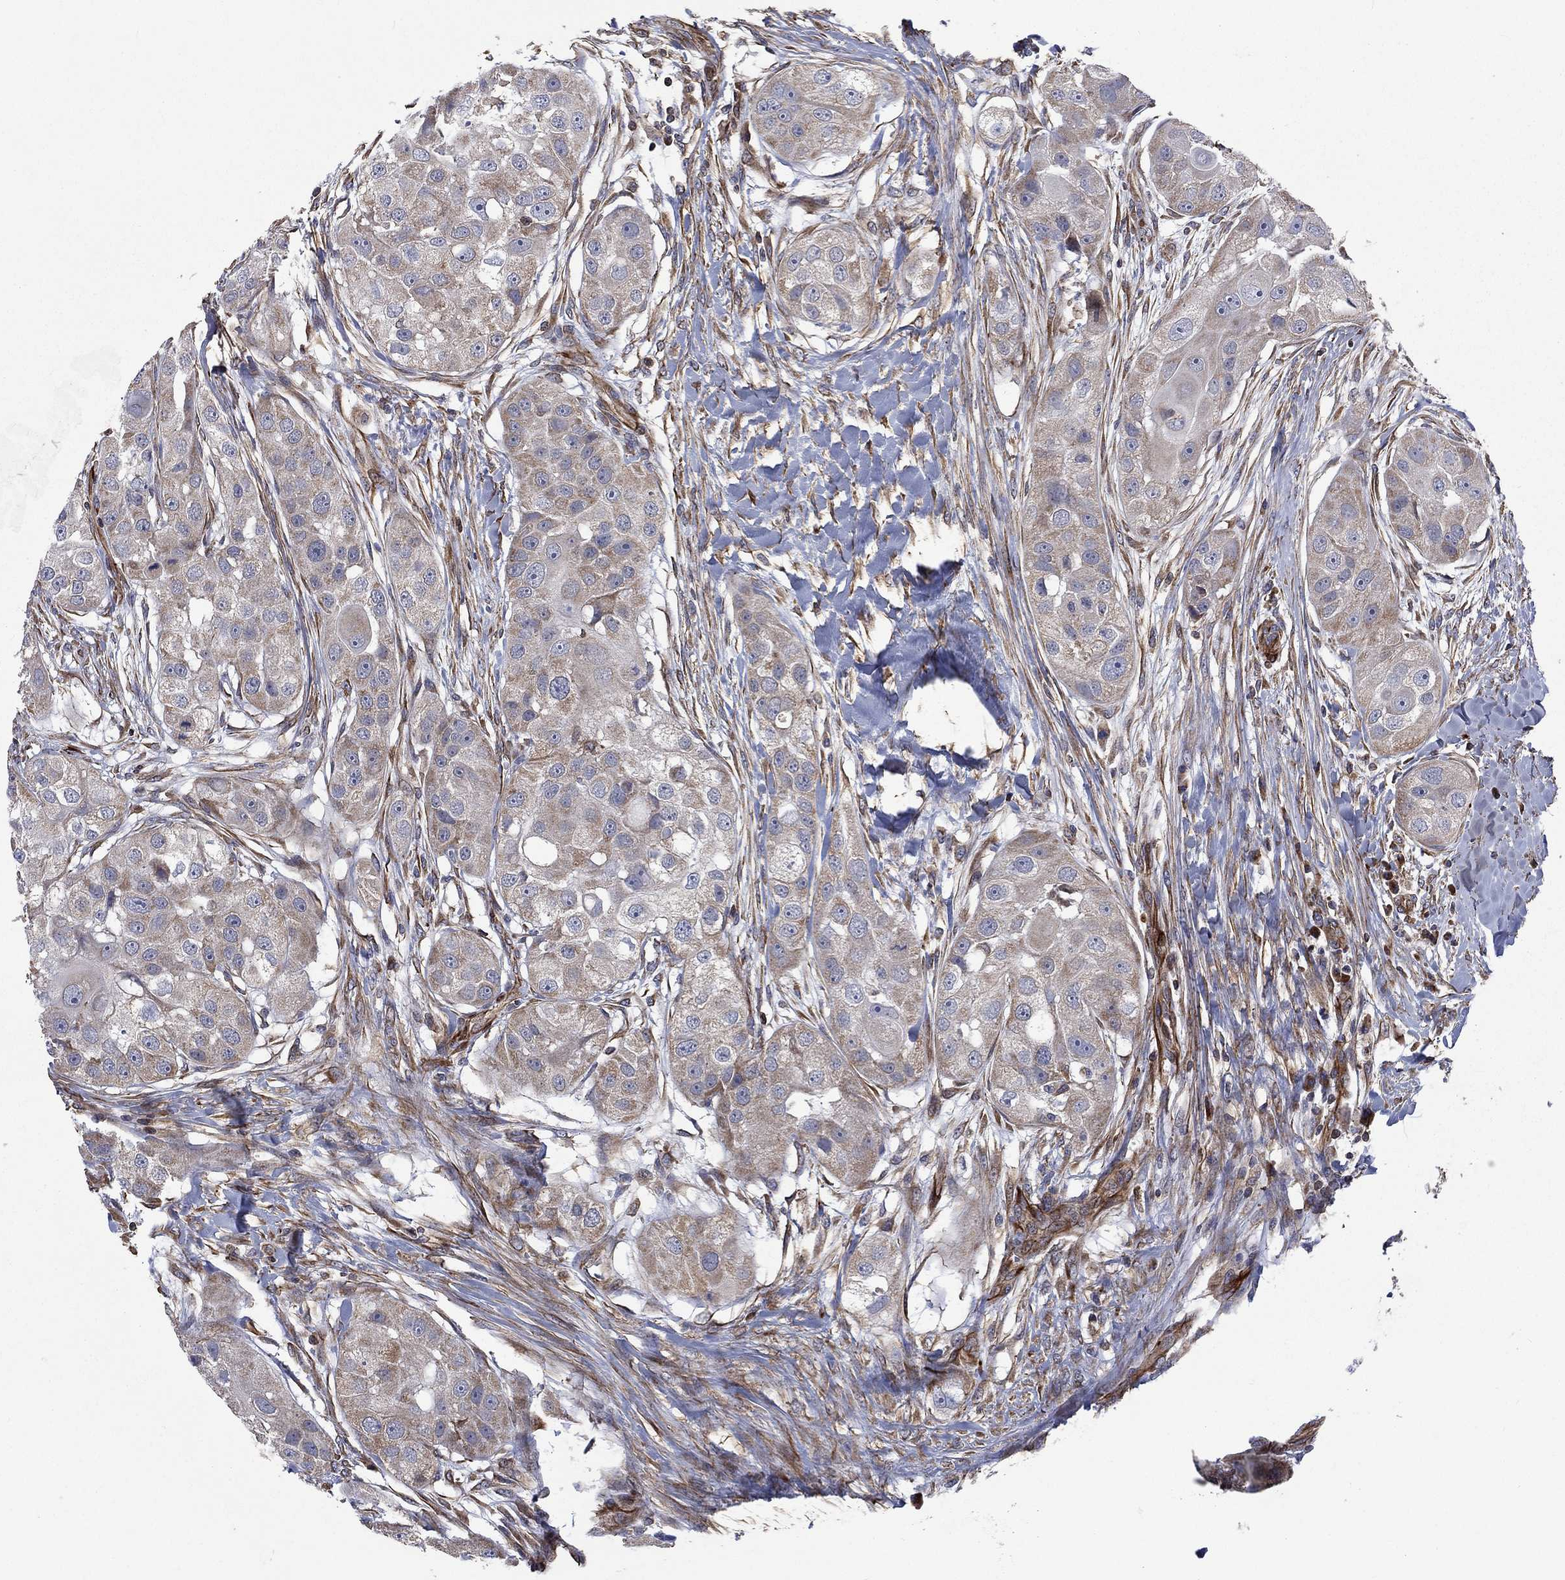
{"staining": {"intensity": "weak", "quantity": "25%-75%", "location": "cytoplasmic/membranous"}, "tissue": "head and neck cancer", "cell_type": "Tumor cells", "image_type": "cancer", "snomed": [{"axis": "morphology", "description": "Normal tissue, NOS"}, {"axis": "morphology", "description": "Squamous cell carcinoma, NOS"}, {"axis": "topography", "description": "Skeletal muscle"}, {"axis": "topography", "description": "Head-Neck"}], "caption": "Head and neck cancer (squamous cell carcinoma) was stained to show a protein in brown. There is low levels of weak cytoplasmic/membranous staining in about 25%-75% of tumor cells.", "gene": "NDUFC1", "patient": {"sex": "male", "age": 51}}